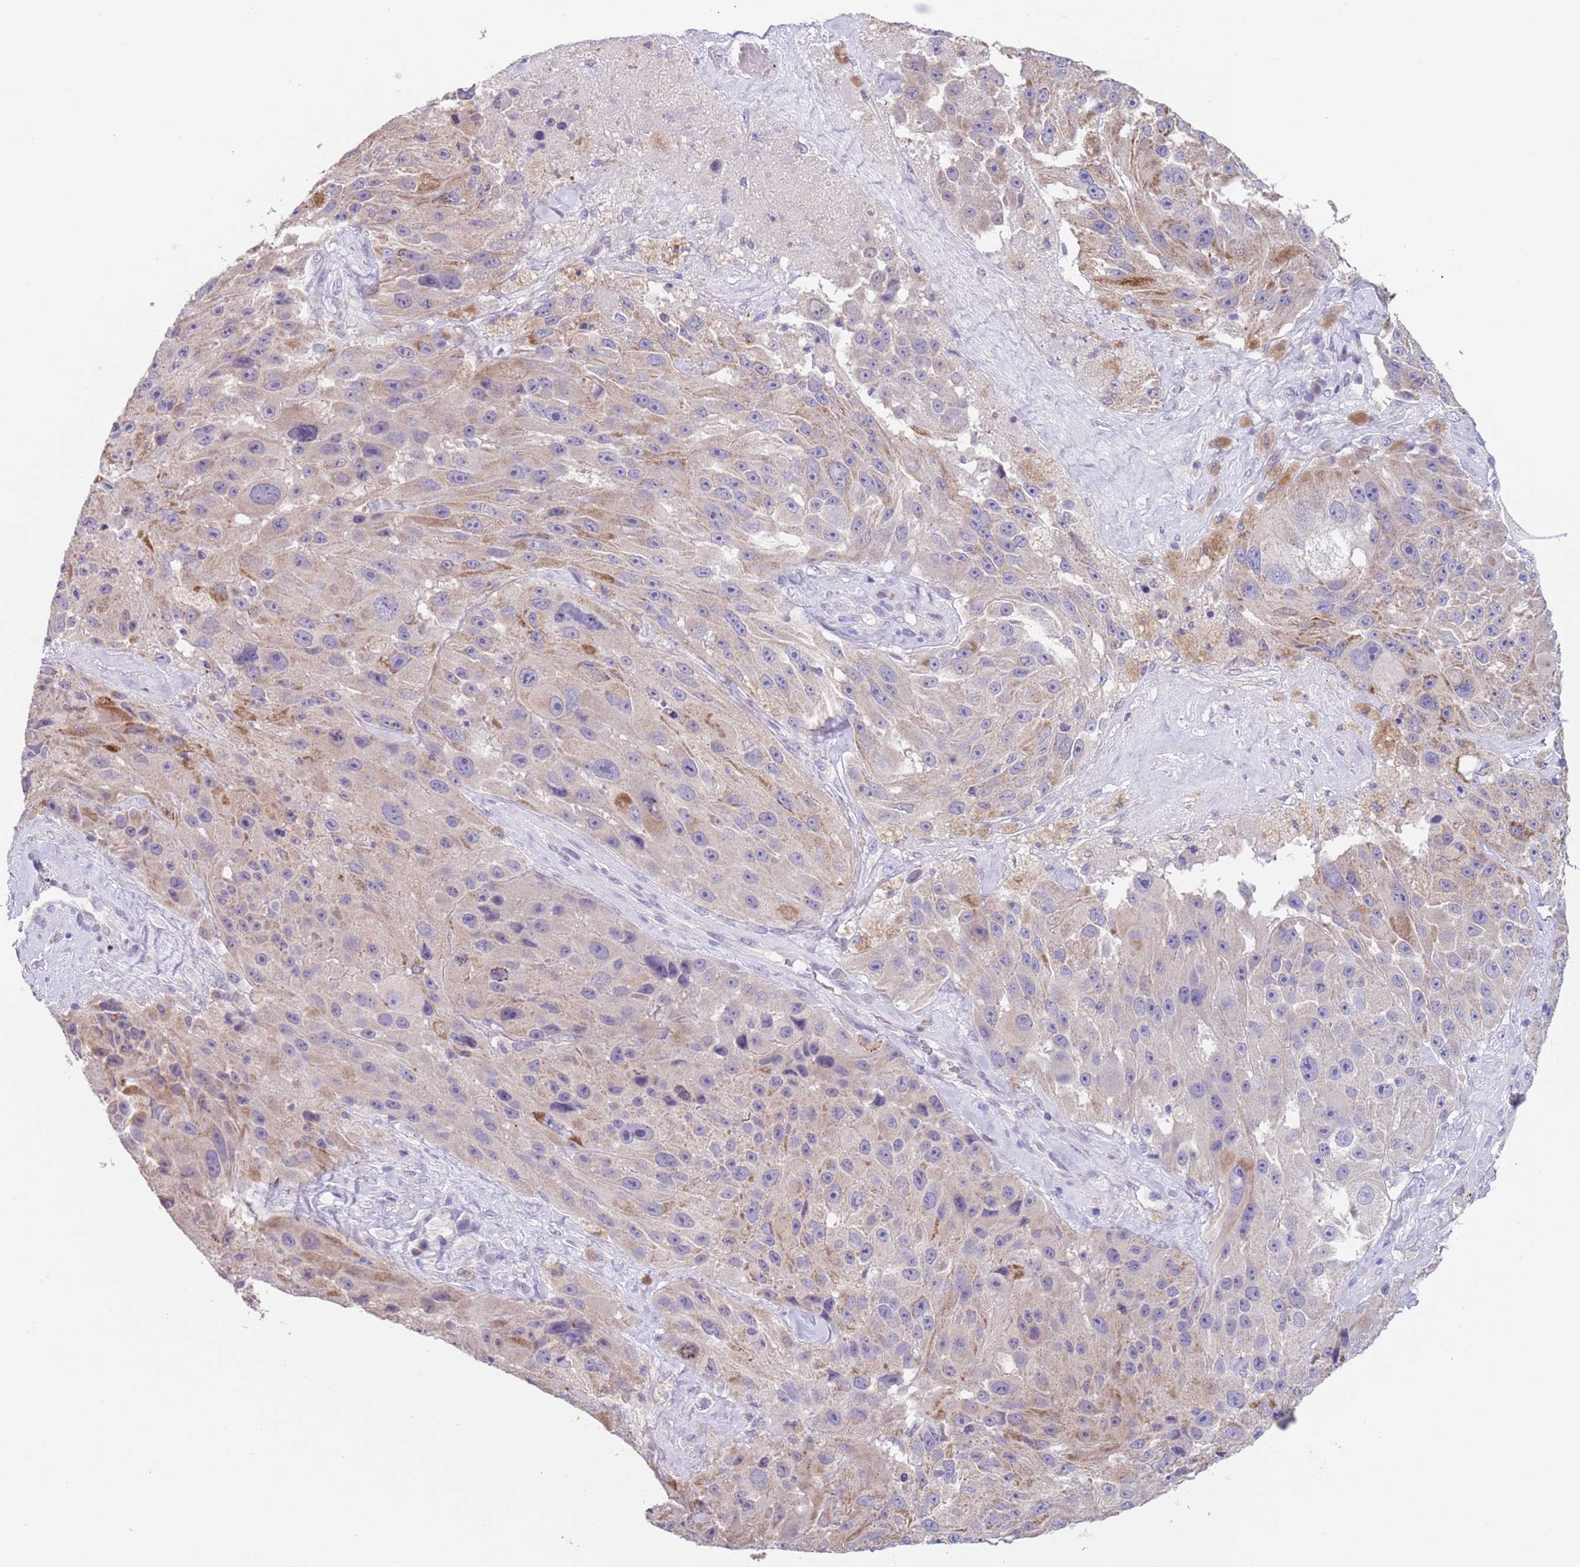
{"staining": {"intensity": "negative", "quantity": "none", "location": "none"}, "tissue": "melanoma", "cell_type": "Tumor cells", "image_type": "cancer", "snomed": [{"axis": "morphology", "description": "Malignant melanoma, Metastatic site"}, {"axis": "topography", "description": "Lymph node"}], "caption": "Immunohistochemistry (IHC) of malignant melanoma (metastatic site) shows no expression in tumor cells.", "gene": "SPIRE2", "patient": {"sex": "male", "age": 62}}